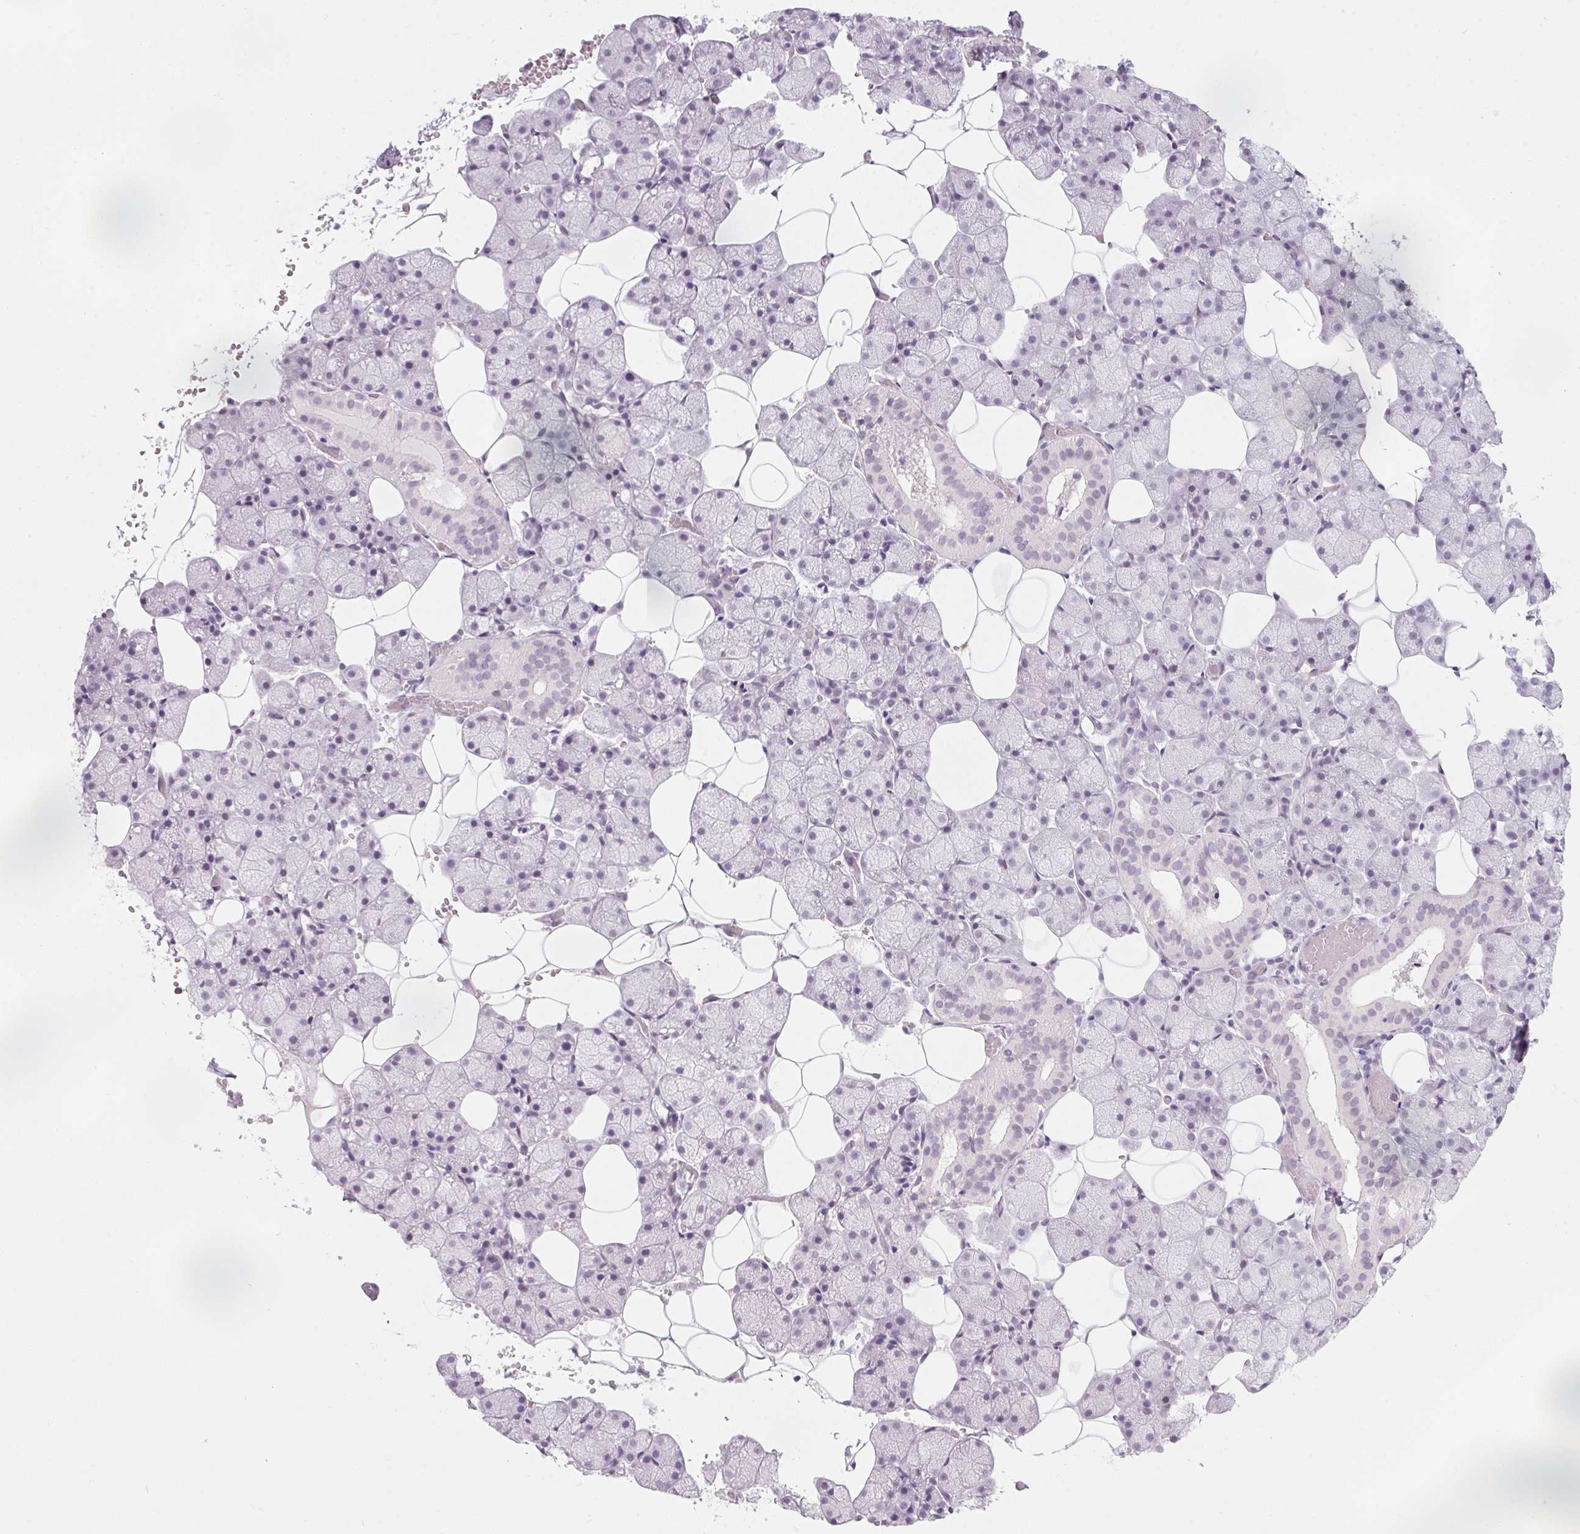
{"staining": {"intensity": "negative", "quantity": "none", "location": "none"}, "tissue": "salivary gland", "cell_type": "Glandular cells", "image_type": "normal", "snomed": [{"axis": "morphology", "description": "Normal tissue, NOS"}, {"axis": "topography", "description": "Salivary gland"}], "caption": "Immunohistochemistry (IHC) image of unremarkable salivary gland: salivary gland stained with DAB (3,3'-diaminobenzidine) exhibits no significant protein expression in glandular cells.", "gene": "KCNQ2", "patient": {"sex": "male", "age": 38}}